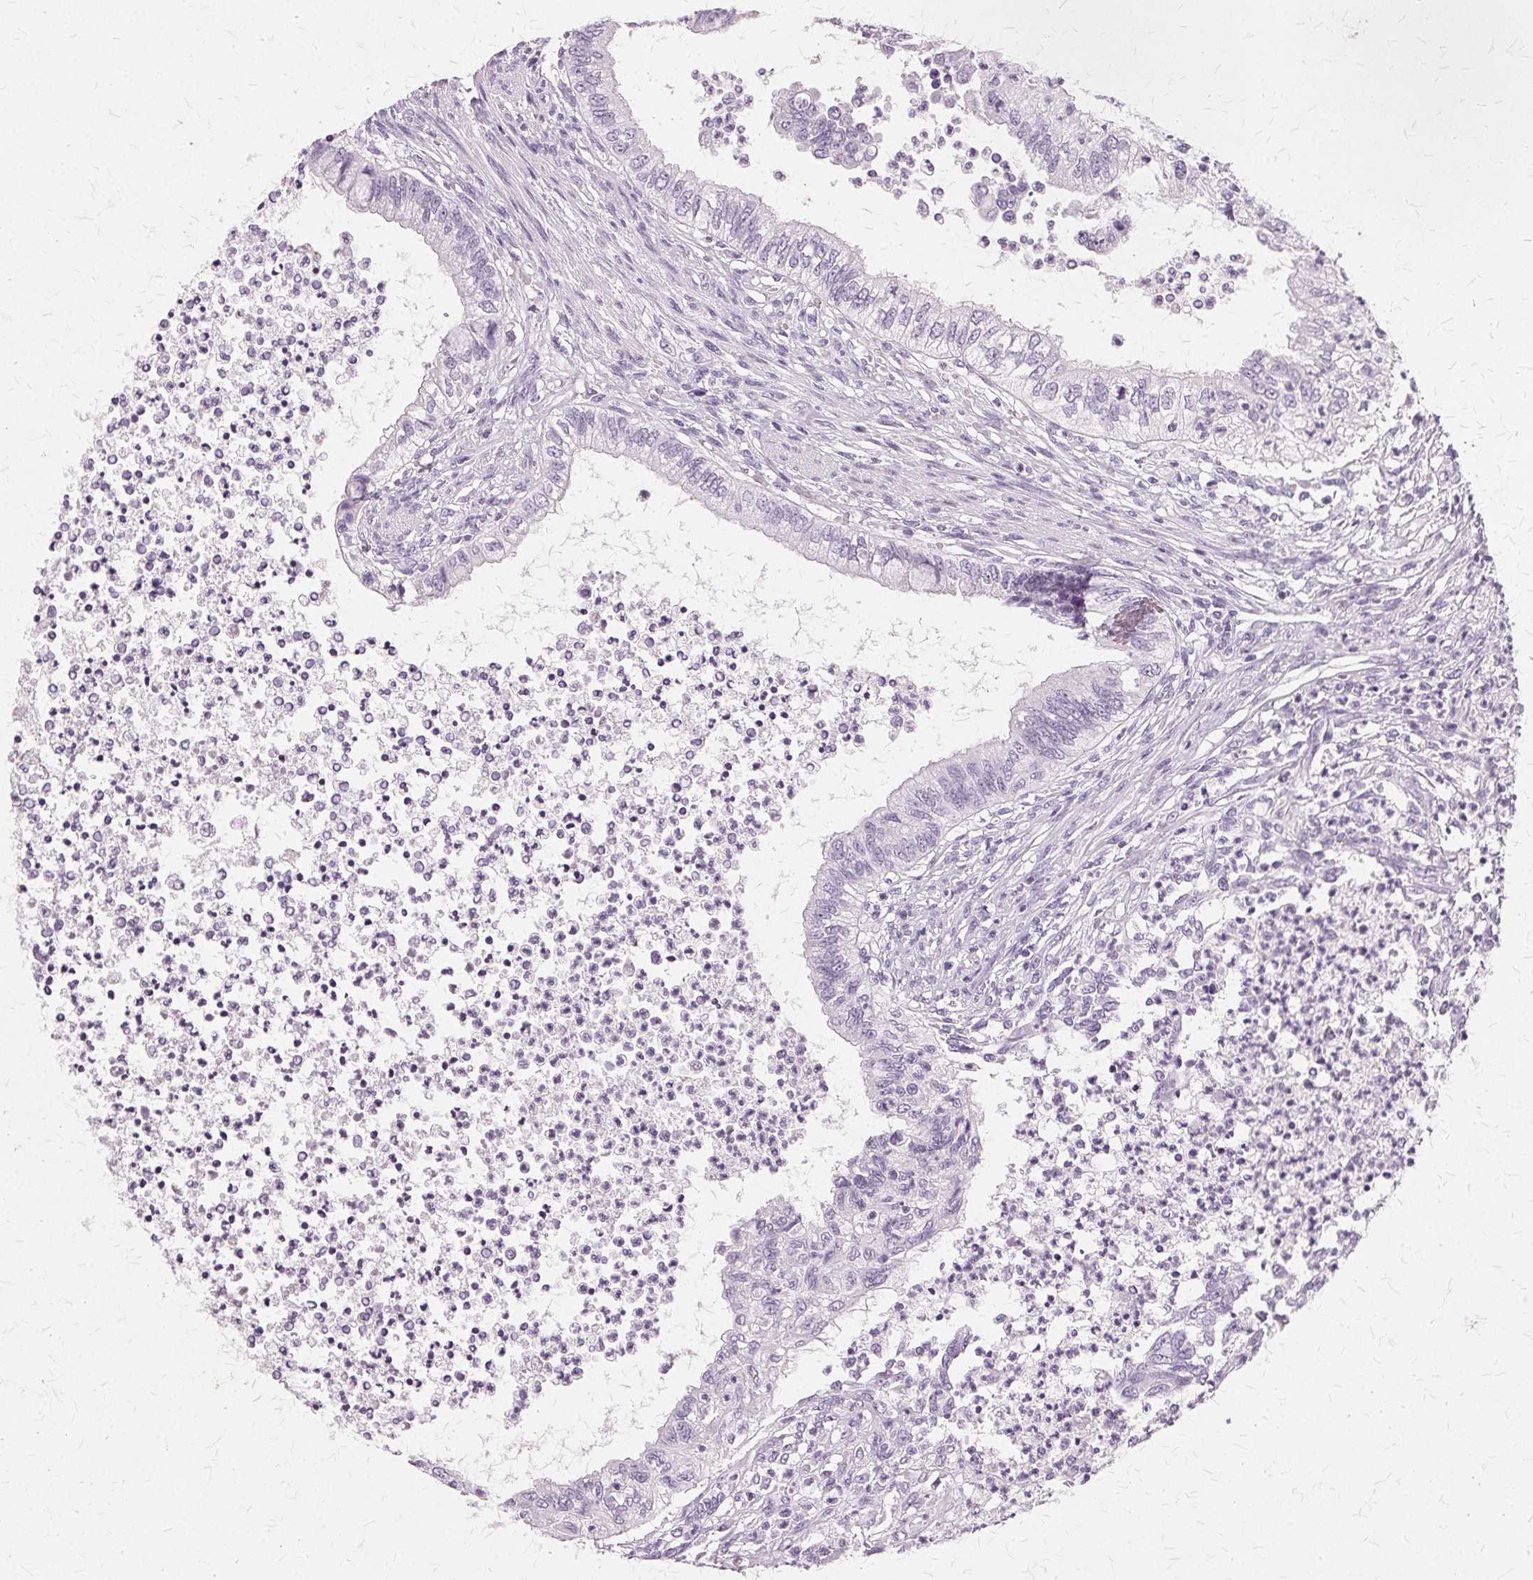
{"staining": {"intensity": "negative", "quantity": "none", "location": "none"}, "tissue": "testis cancer", "cell_type": "Tumor cells", "image_type": "cancer", "snomed": [{"axis": "morphology", "description": "Carcinoma, Embryonal, NOS"}, {"axis": "topography", "description": "Testis"}], "caption": "Testis cancer was stained to show a protein in brown. There is no significant positivity in tumor cells. (Brightfield microscopy of DAB IHC at high magnification).", "gene": "SLC45A3", "patient": {"sex": "male", "age": 26}}